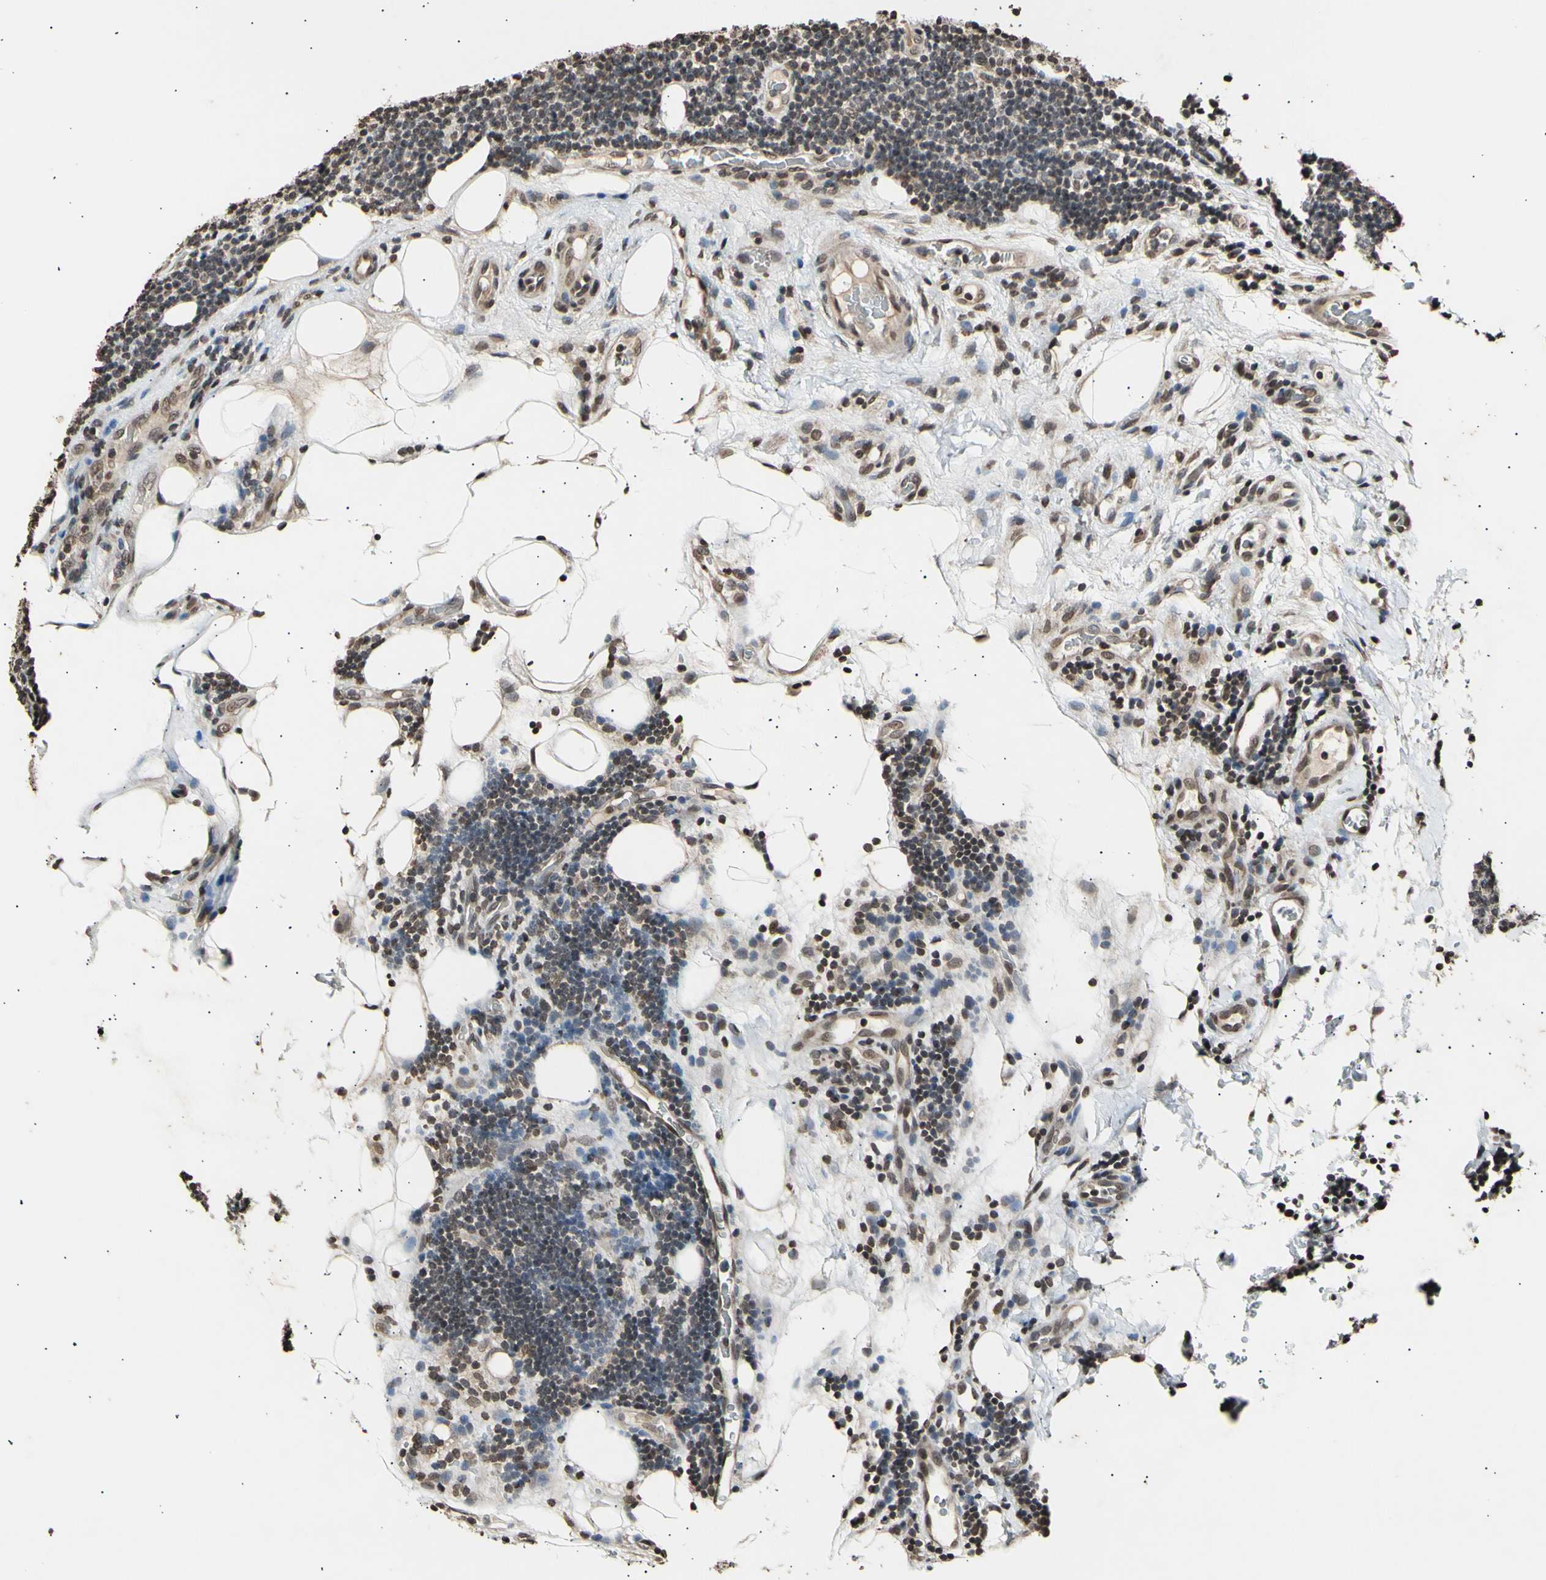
{"staining": {"intensity": "weak", "quantity": "25%-75%", "location": "nuclear"}, "tissue": "lymphoma", "cell_type": "Tumor cells", "image_type": "cancer", "snomed": [{"axis": "morphology", "description": "Malignant lymphoma, non-Hodgkin's type, Low grade"}, {"axis": "topography", "description": "Lymph node"}], "caption": "This image reveals immunohistochemistry (IHC) staining of human malignant lymphoma, non-Hodgkin's type (low-grade), with low weak nuclear positivity in approximately 25%-75% of tumor cells.", "gene": "ANAPC7", "patient": {"sex": "male", "age": 83}}